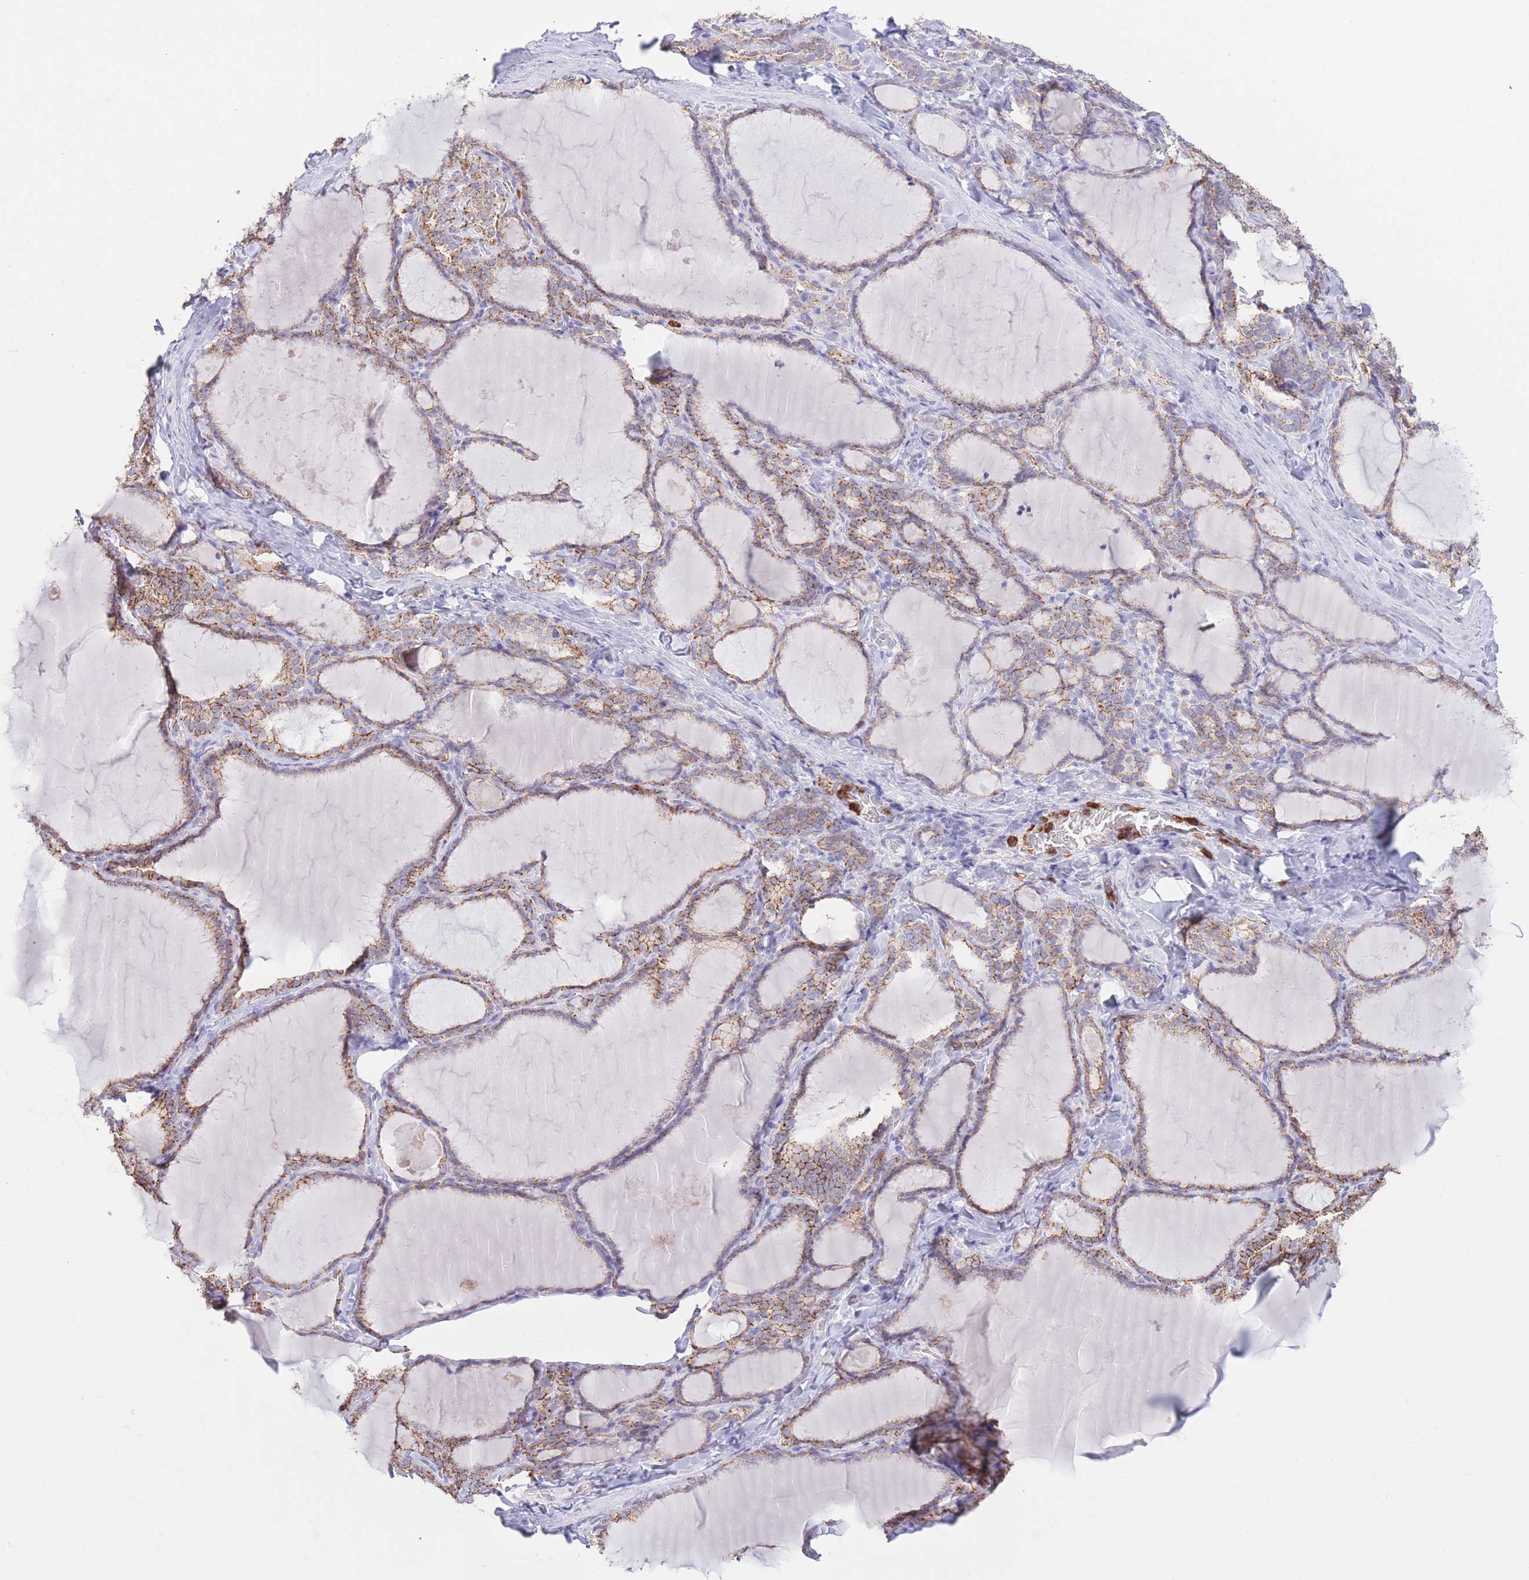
{"staining": {"intensity": "moderate", "quantity": "25%-75%", "location": "cytoplasmic/membranous"}, "tissue": "thyroid gland", "cell_type": "Glandular cells", "image_type": "normal", "snomed": [{"axis": "morphology", "description": "Normal tissue, NOS"}, {"axis": "topography", "description": "Thyroid gland"}], "caption": "This micrograph reveals IHC staining of benign human thyroid gland, with medium moderate cytoplasmic/membranous expression in approximately 25%-75% of glandular cells.", "gene": "LCLAT1", "patient": {"sex": "female", "age": 31}}